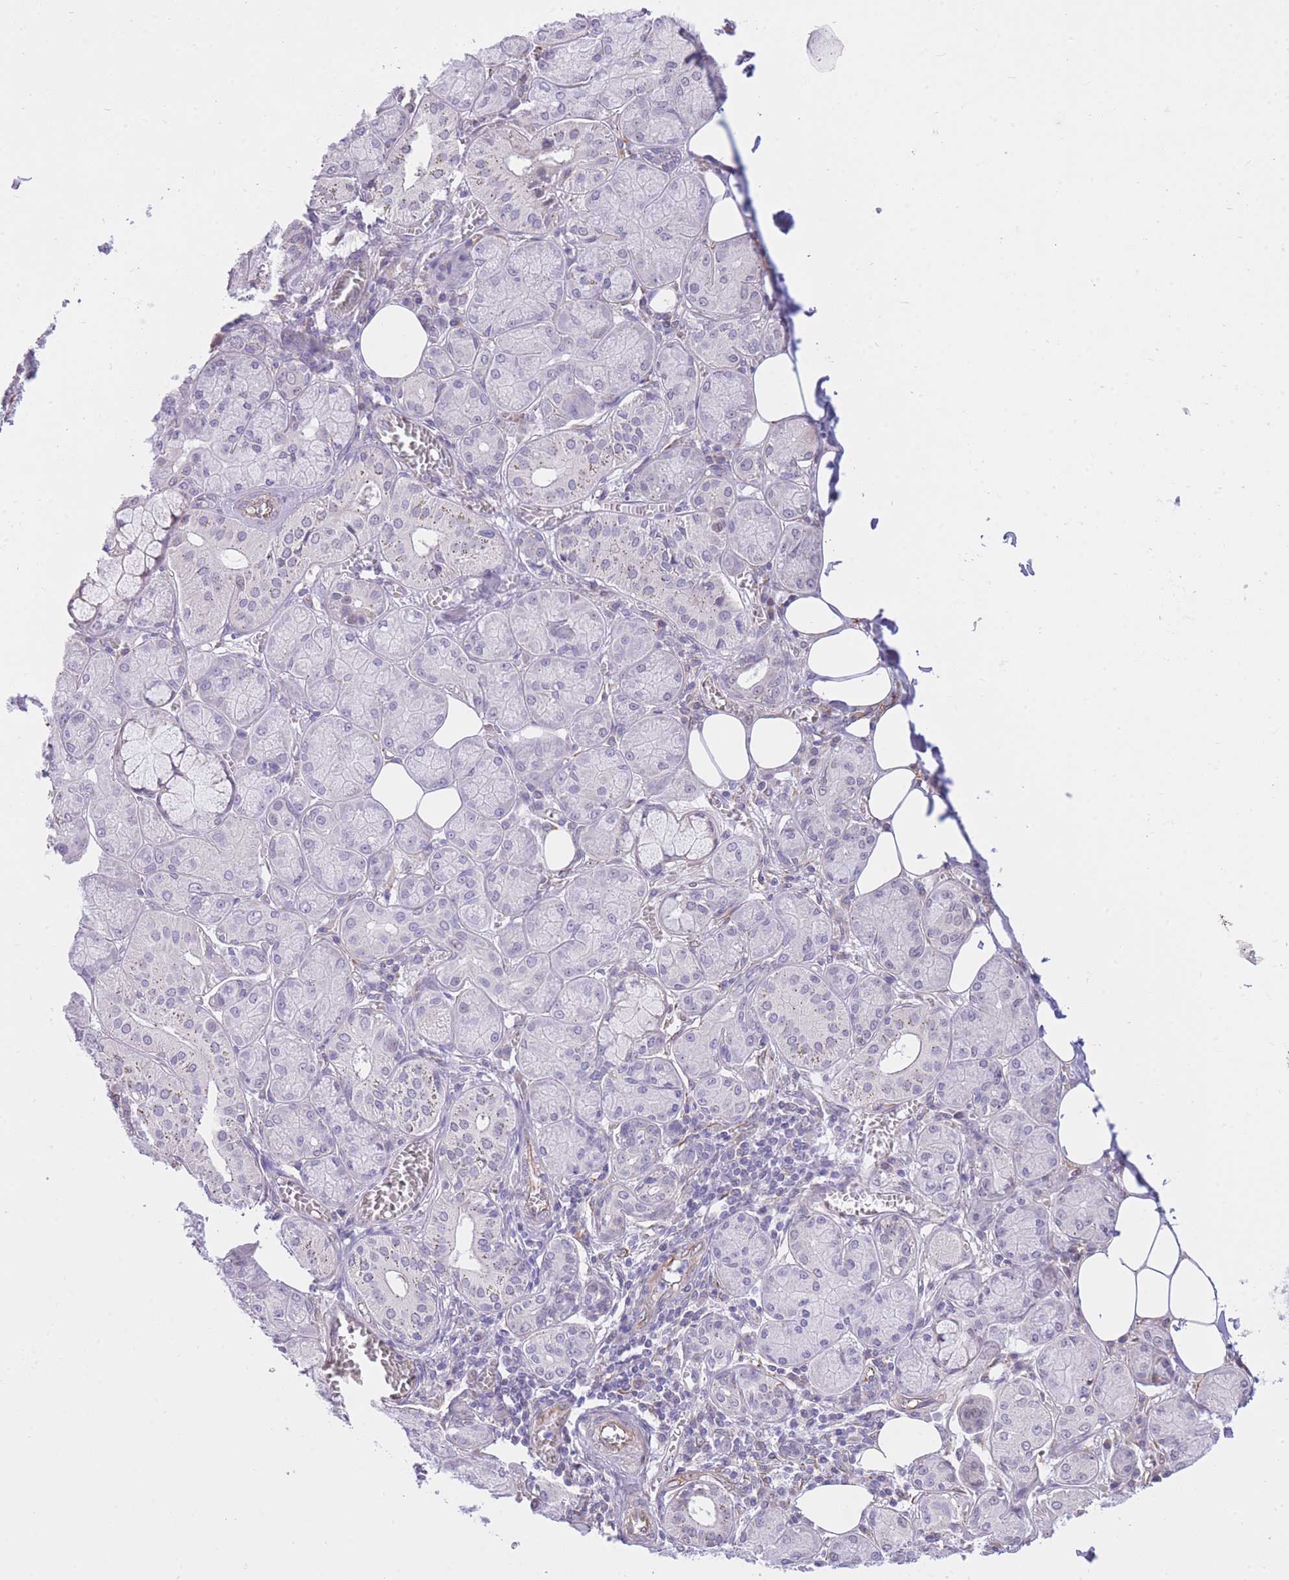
{"staining": {"intensity": "weak", "quantity": "<25%", "location": "nuclear"}, "tissue": "salivary gland", "cell_type": "Glandular cells", "image_type": "normal", "snomed": [{"axis": "morphology", "description": "Normal tissue, NOS"}, {"axis": "topography", "description": "Salivary gland"}], "caption": "An immunohistochemistry (IHC) image of unremarkable salivary gland is shown. There is no staining in glandular cells of salivary gland. (Stains: DAB immunohistochemistry with hematoxylin counter stain, Microscopy: brightfield microscopy at high magnification).", "gene": "PSG11", "patient": {"sex": "male", "age": 74}}